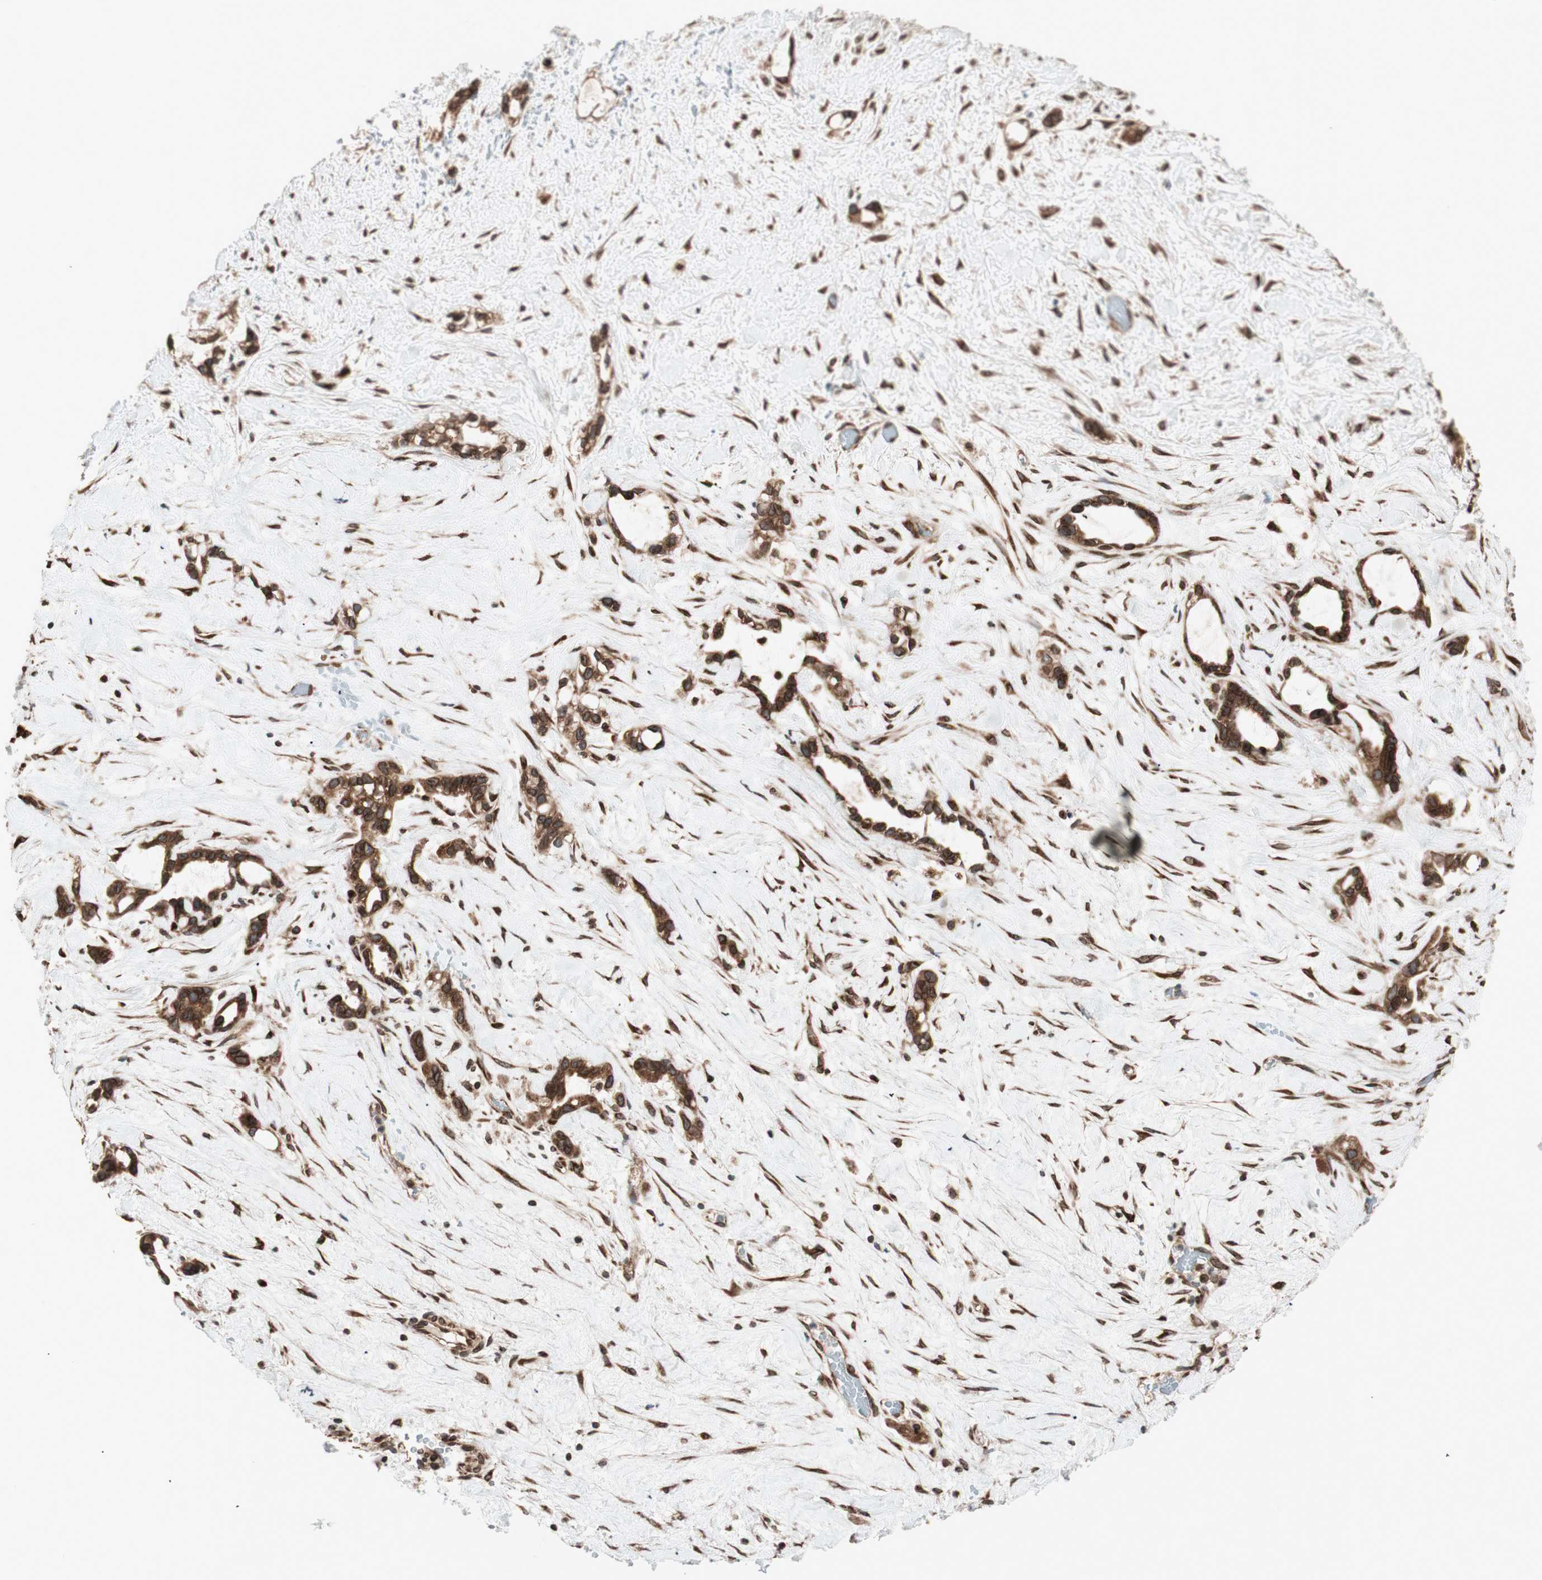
{"staining": {"intensity": "strong", "quantity": ">75%", "location": "cytoplasmic/membranous,nuclear"}, "tissue": "liver cancer", "cell_type": "Tumor cells", "image_type": "cancer", "snomed": [{"axis": "morphology", "description": "Cholangiocarcinoma"}, {"axis": "topography", "description": "Liver"}], "caption": "Protein expression analysis of liver cancer (cholangiocarcinoma) displays strong cytoplasmic/membranous and nuclear staining in approximately >75% of tumor cells.", "gene": "NUP62", "patient": {"sex": "female", "age": 65}}